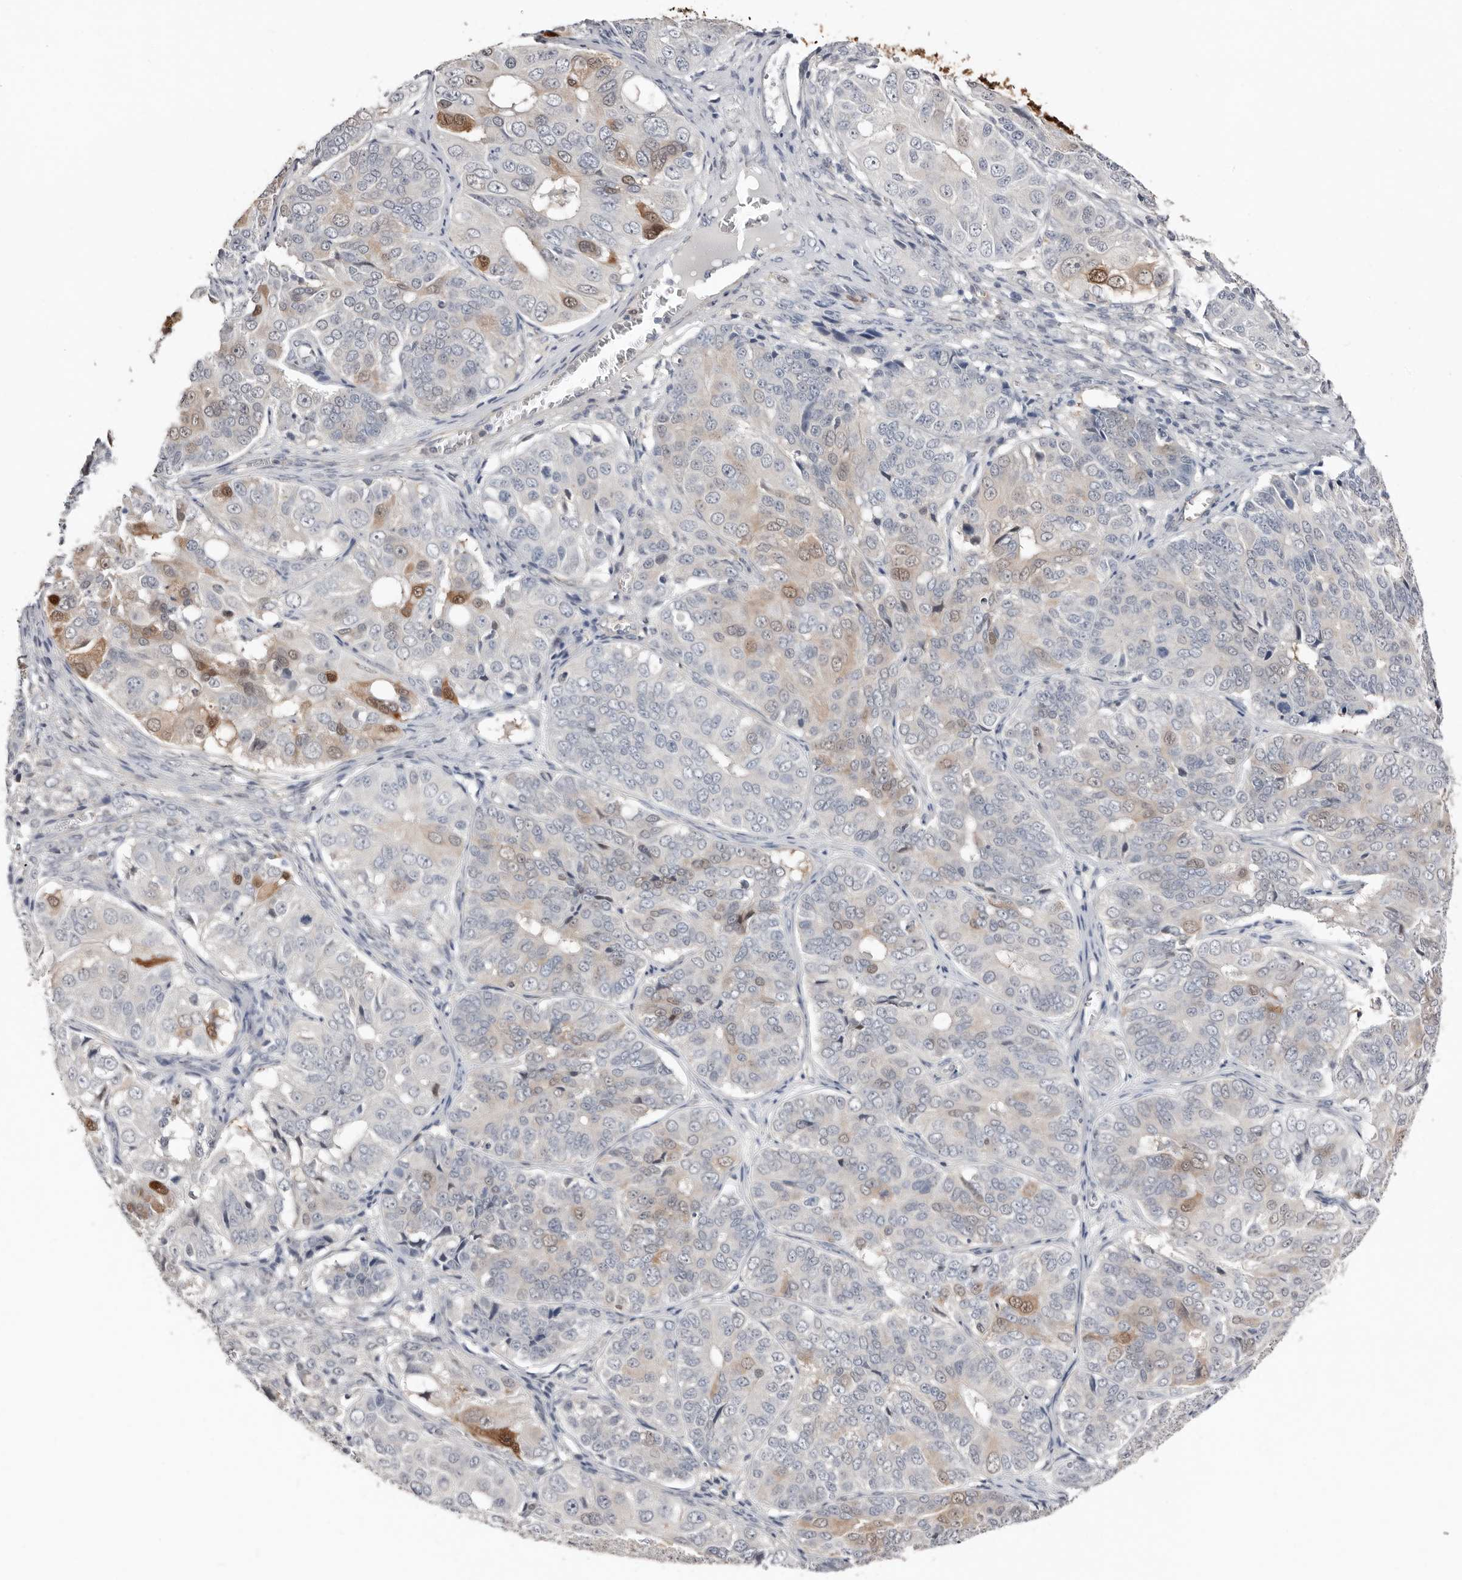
{"staining": {"intensity": "moderate", "quantity": "<25%", "location": "cytoplasmic/membranous,nuclear"}, "tissue": "ovarian cancer", "cell_type": "Tumor cells", "image_type": "cancer", "snomed": [{"axis": "morphology", "description": "Carcinoma, endometroid"}, {"axis": "topography", "description": "Ovary"}], "caption": "IHC photomicrograph of ovarian cancer stained for a protein (brown), which displays low levels of moderate cytoplasmic/membranous and nuclear staining in about <25% of tumor cells.", "gene": "ASRGL1", "patient": {"sex": "female", "age": 51}}